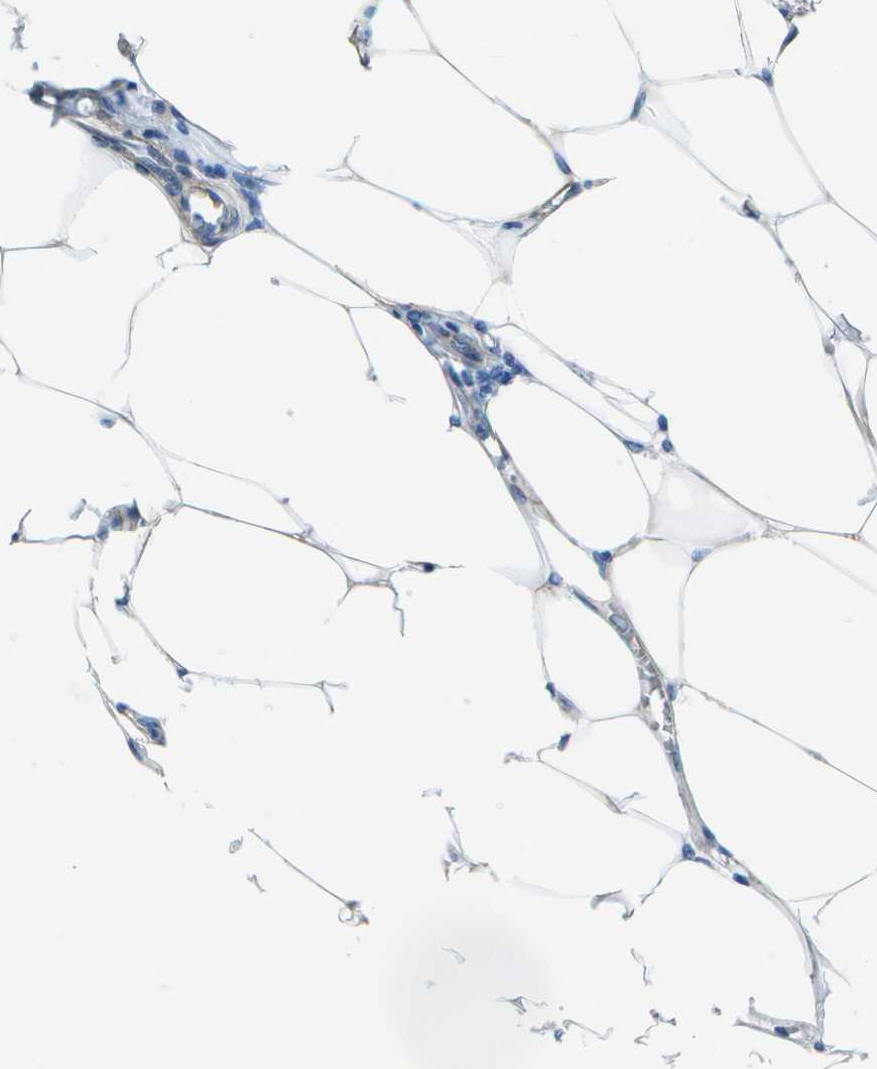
{"staining": {"intensity": "negative", "quantity": "none", "location": "none"}, "tissue": "breast cancer", "cell_type": "Tumor cells", "image_type": "cancer", "snomed": [{"axis": "morphology", "description": "Lobular carcinoma"}, {"axis": "topography", "description": "Breast"}], "caption": "This is a photomicrograph of immunohistochemistry staining of breast cancer (lobular carcinoma), which shows no staining in tumor cells.", "gene": "SORBS3", "patient": {"sex": "female", "age": 51}}